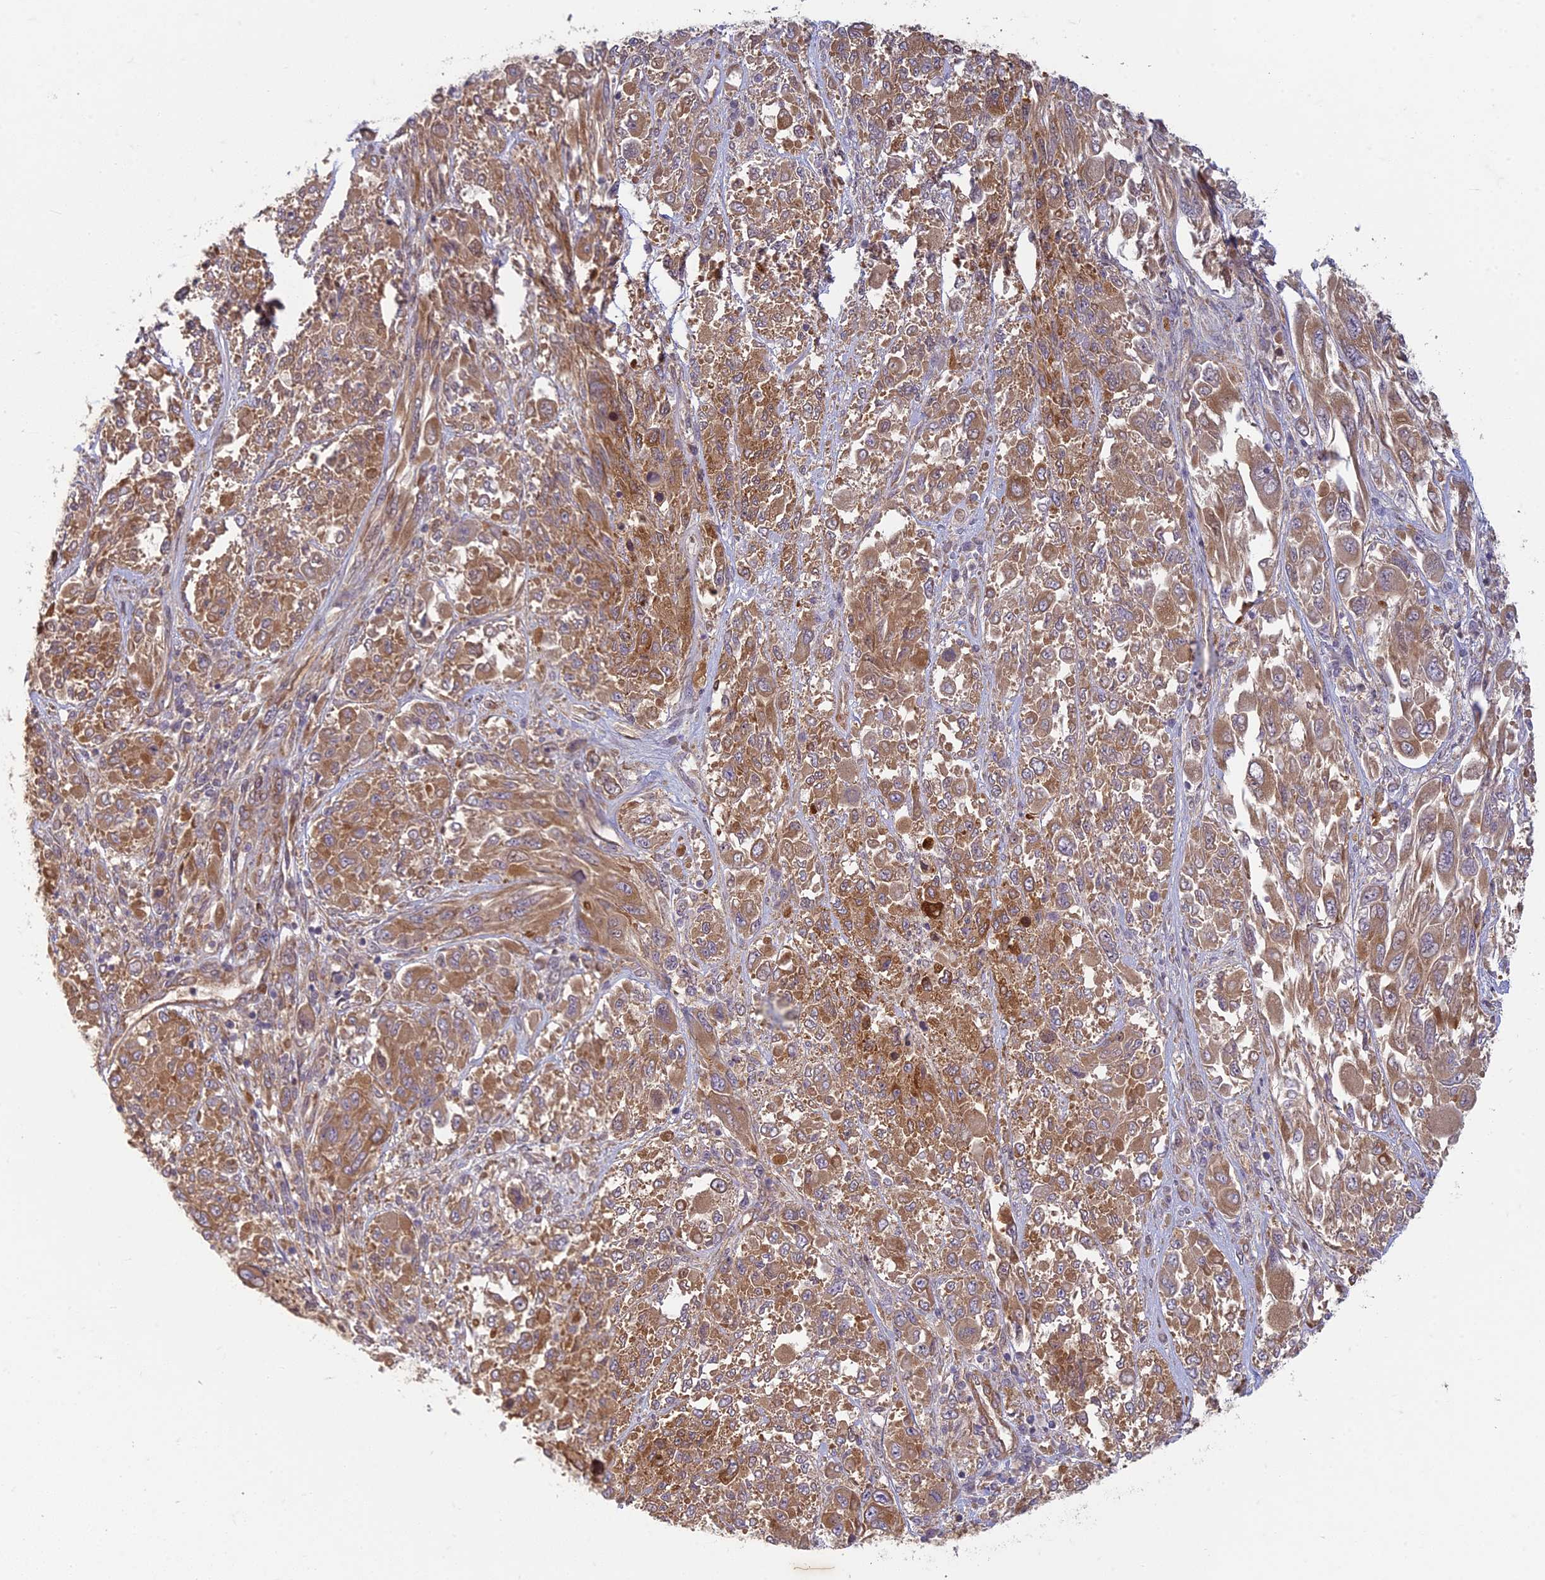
{"staining": {"intensity": "moderate", "quantity": ">75%", "location": "cytoplasmic/membranous"}, "tissue": "melanoma", "cell_type": "Tumor cells", "image_type": "cancer", "snomed": [{"axis": "morphology", "description": "Malignant melanoma, NOS"}, {"axis": "topography", "description": "Skin"}], "caption": "Brown immunohistochemical staining in human malignant melanoma reveals moderate cytoplasmic/membranous staining in about >75% of tumor cells.", "gene": "TCF25", "patient": {"sex": "female", "age": 91}}